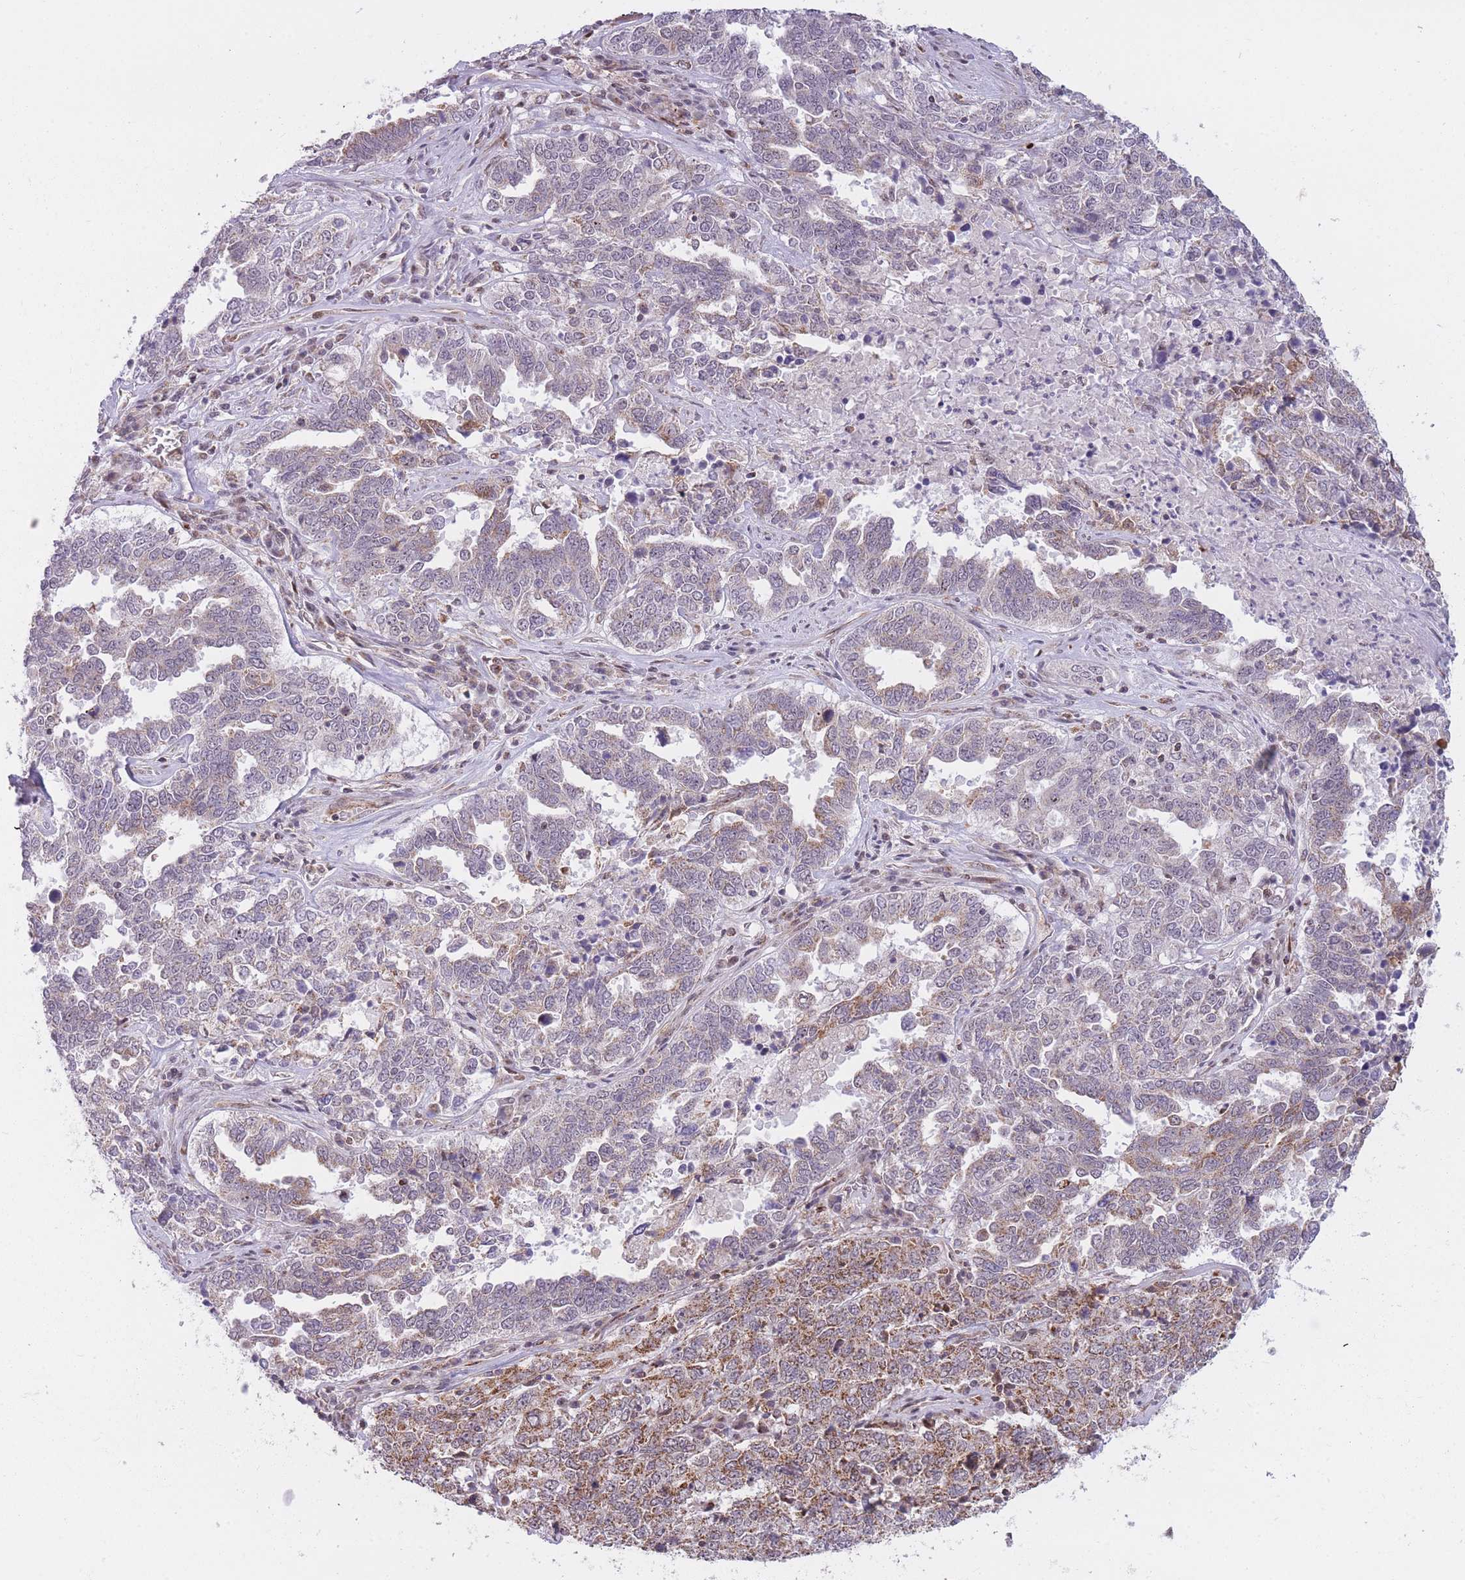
{"staining": {"intensity": "moderate", "quantity": "25%-75%", "location": "cytoplasmic/membranous"}, "tissue": "ovarian cancer", "cell_type": "Tumor cells", "image_type": "cancer", "snomed": [{"axis": "morphology", "description": "Carcinoma, endometroid"}, {"axis": "topography", "description": "Ovary"}], "caption": "This histopathology image shows immunohistochemistry staining of ovarian cancer (endometroid carcinoma), with medium moderate cytoplasmic/membranous positivity in approximately 25%-75% of tumor cells.", "gene": "DPYSL4", "patient": {"sex": "female", "age": 62}}